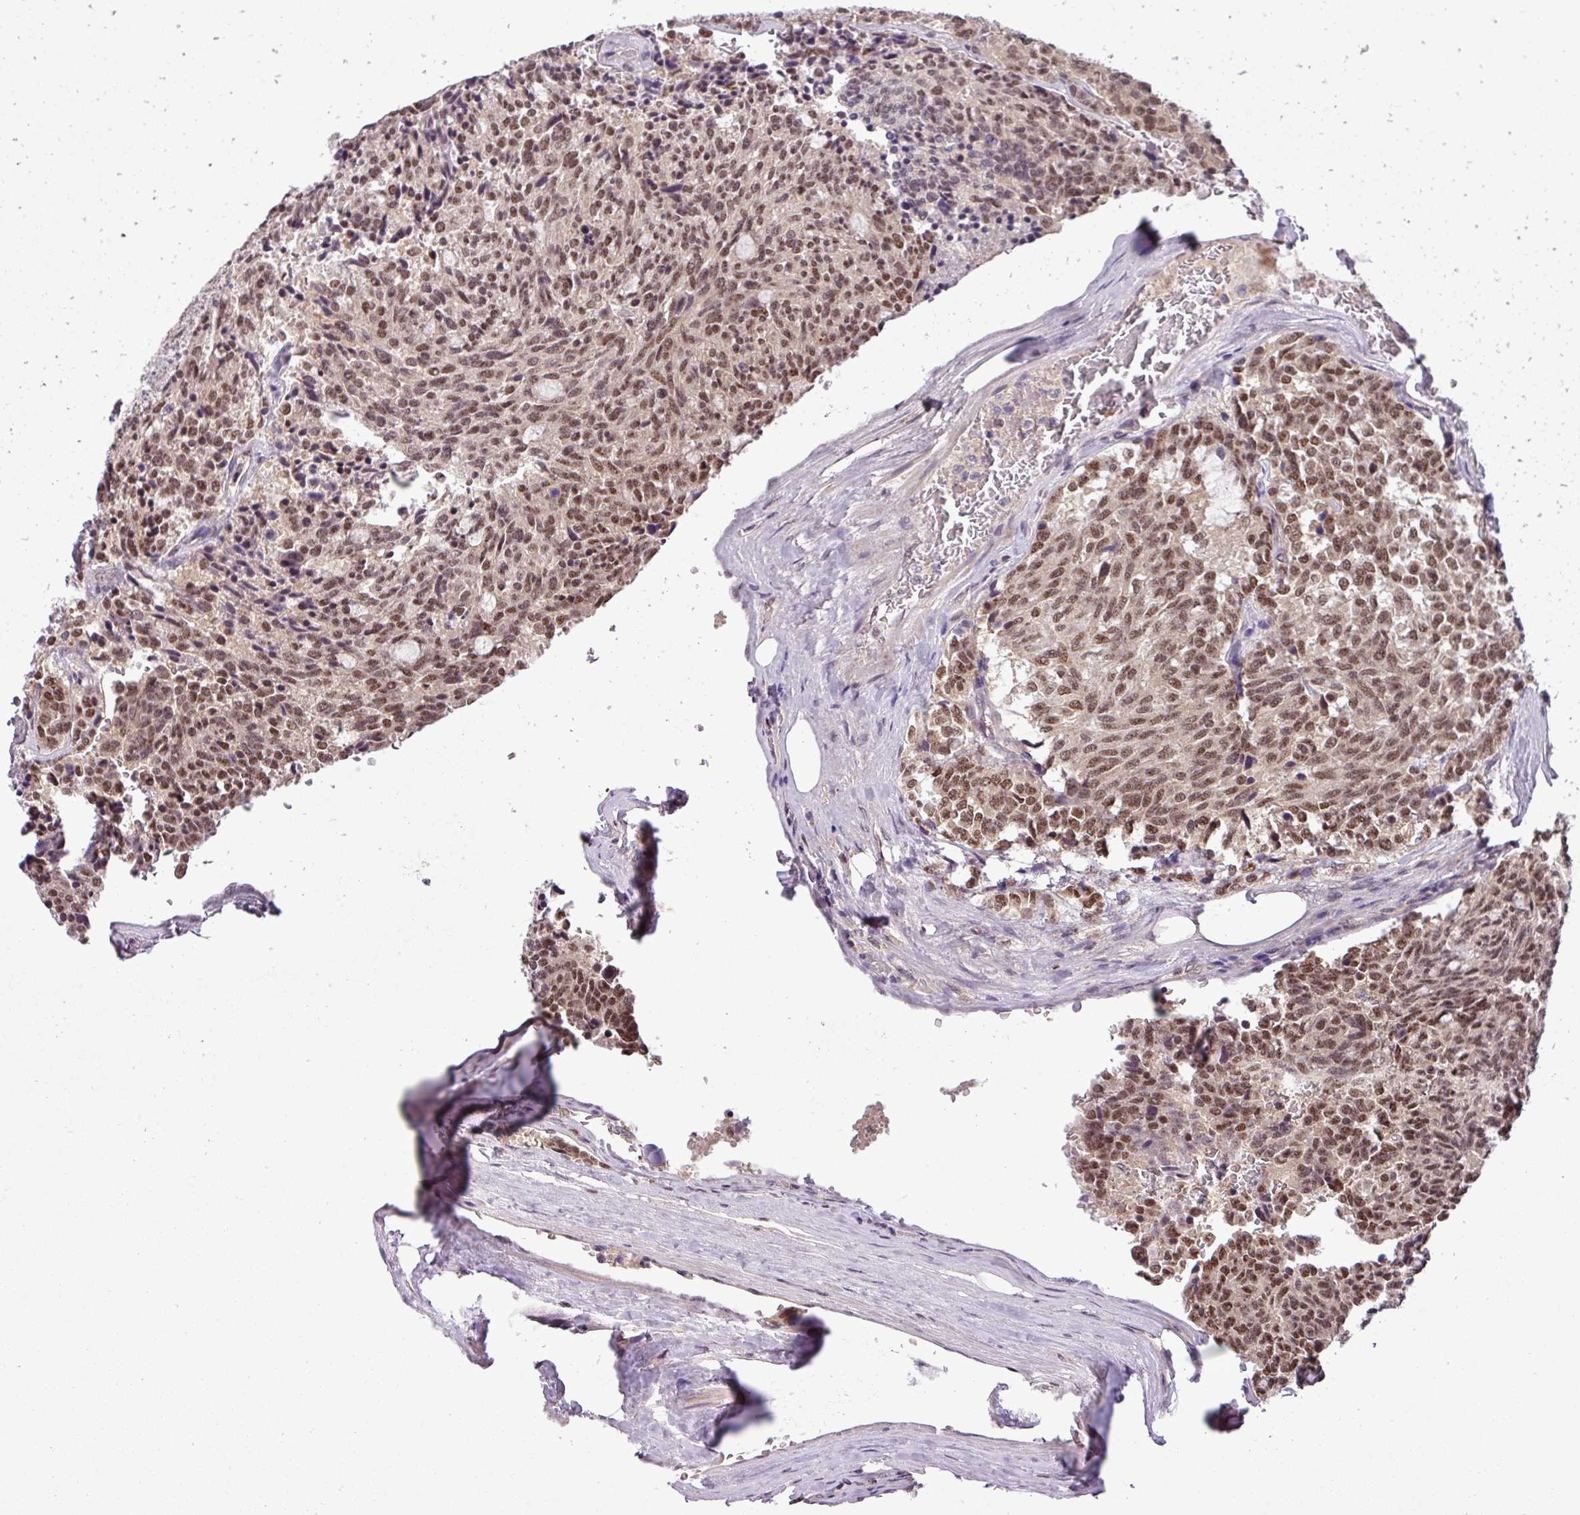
{"staining": {"intensity": "moderate", "quantity": ">75%", "location": "nuclear"}, "tissue": "carcinoid", "cell_type": "Tumor cells", "image_type": "cancer", "snomed": [{"axis": "morphology", "description": "Carcinoid, malignant, NOS"}, {"axis": "topography", "description": "Pancreas"}], "caption": "Immunohistochemistry photomicrograph of neoplastic tissue: malignant carcinoid stained using immunohistochemistry reveals medium levels of moderate protein expression localized specifically in the nuclear of tumor cells, appearing as a nuclear brown color.", "gene": "MFHAS1", "patient": {"sex": "female", "age": 54}}